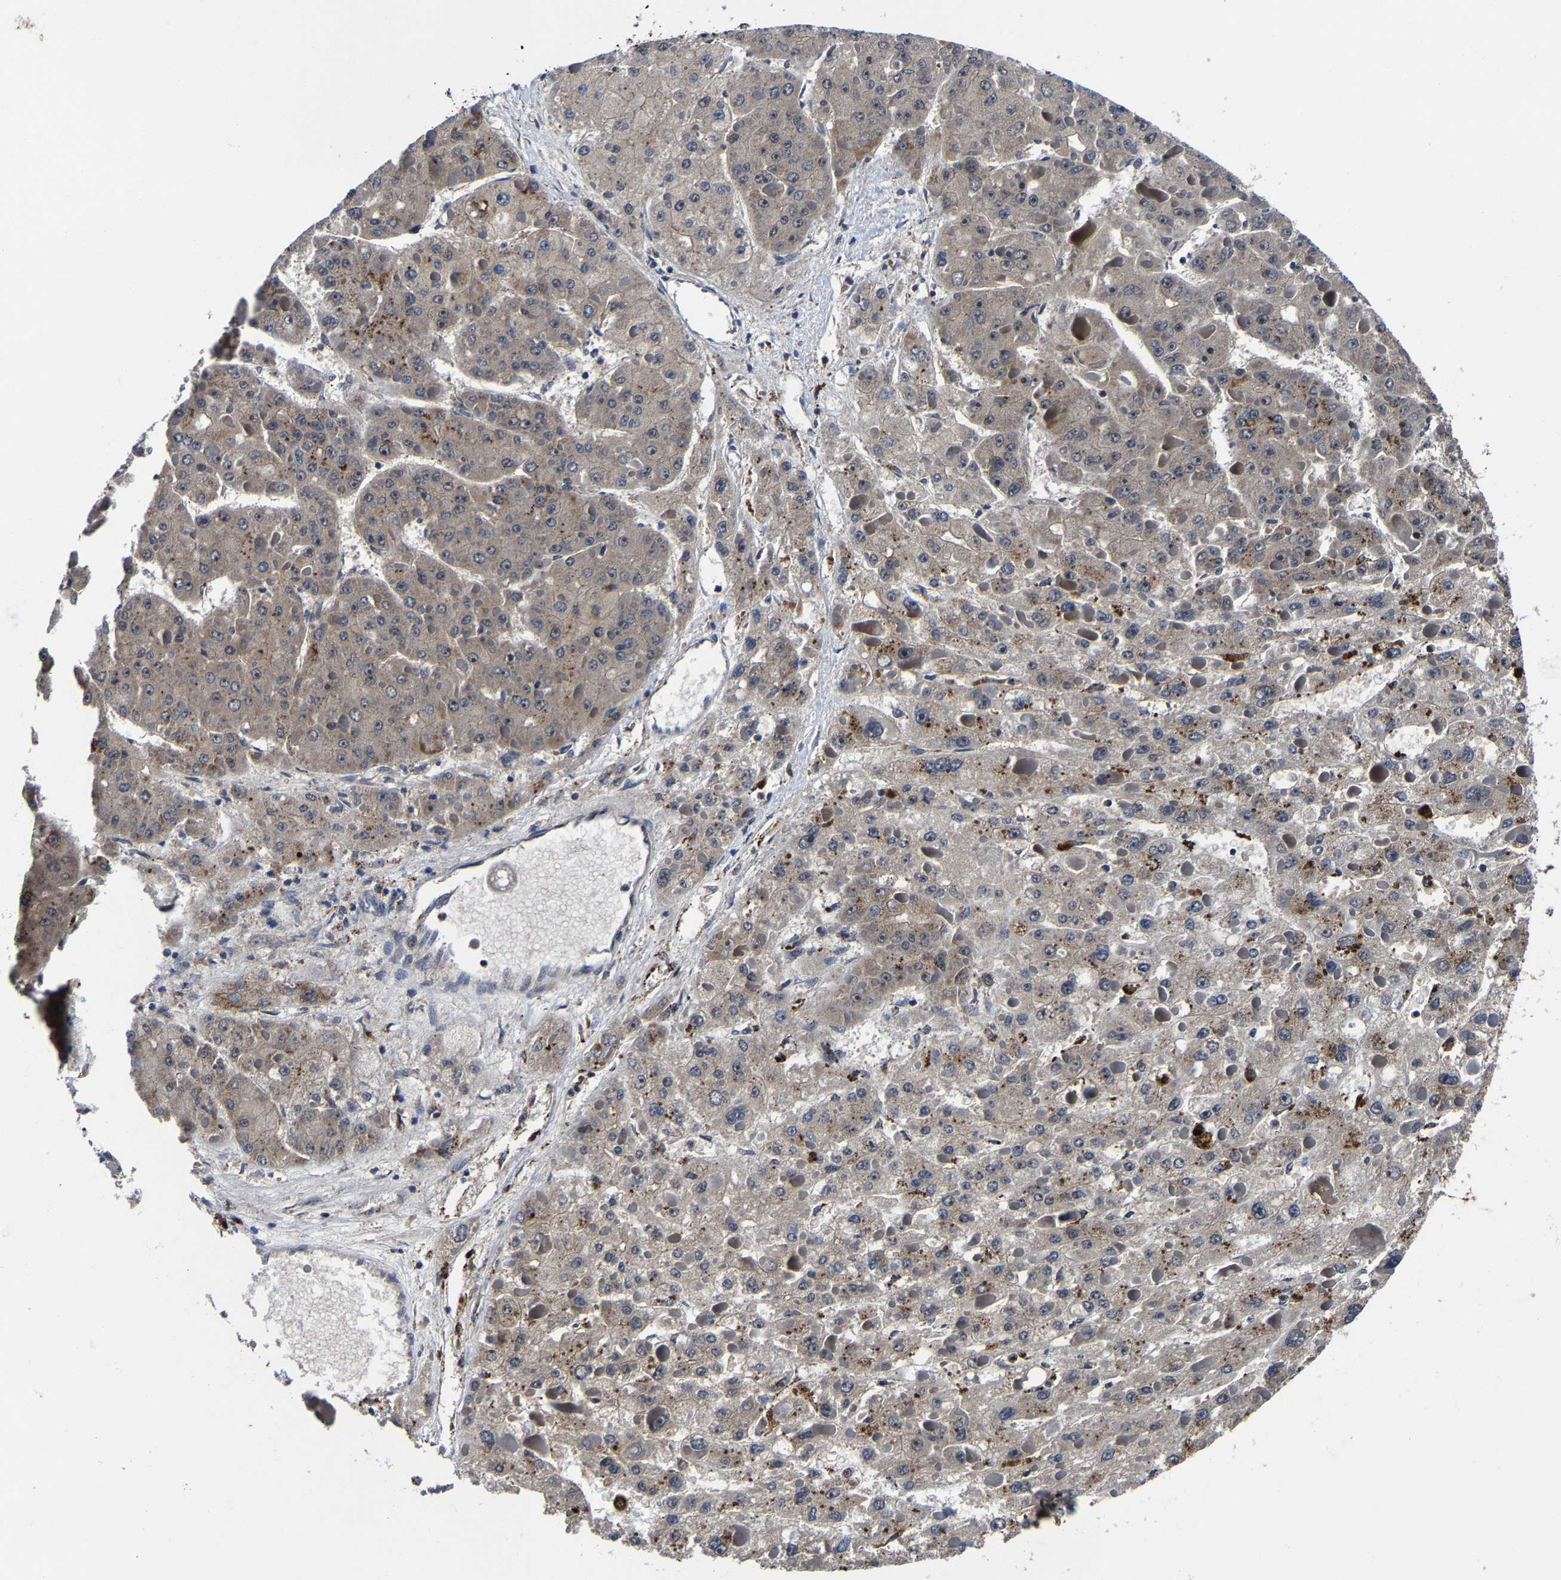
{"staining": {"intensity": "weak", "quantity": "<25%", "location": "cytoplasmic/membranous"}, "tissue": "liver cancer", "cell_type": "Tumor cells", "image_type": "cancer", "snomed": [{"axis": "morphology", "description": "Carcinoma, Hepatocellular, NOS"}, {"axis": "topography", "description": "Liver"}], "caption": "DAB (3,3'-diaminobenzidine) immunohistochemical staining of liver hepatocellular carcinoma demonstrates no significant positivity in tumor cells. Brightfield microscopy of IHC stained with DAB (3,3'-diaminobenzidine) (brown) and hematoxylin (blue), captured at high magnification.", "gene": "ZCCHC7", "patient": {"sex": "female", "age": 73}}